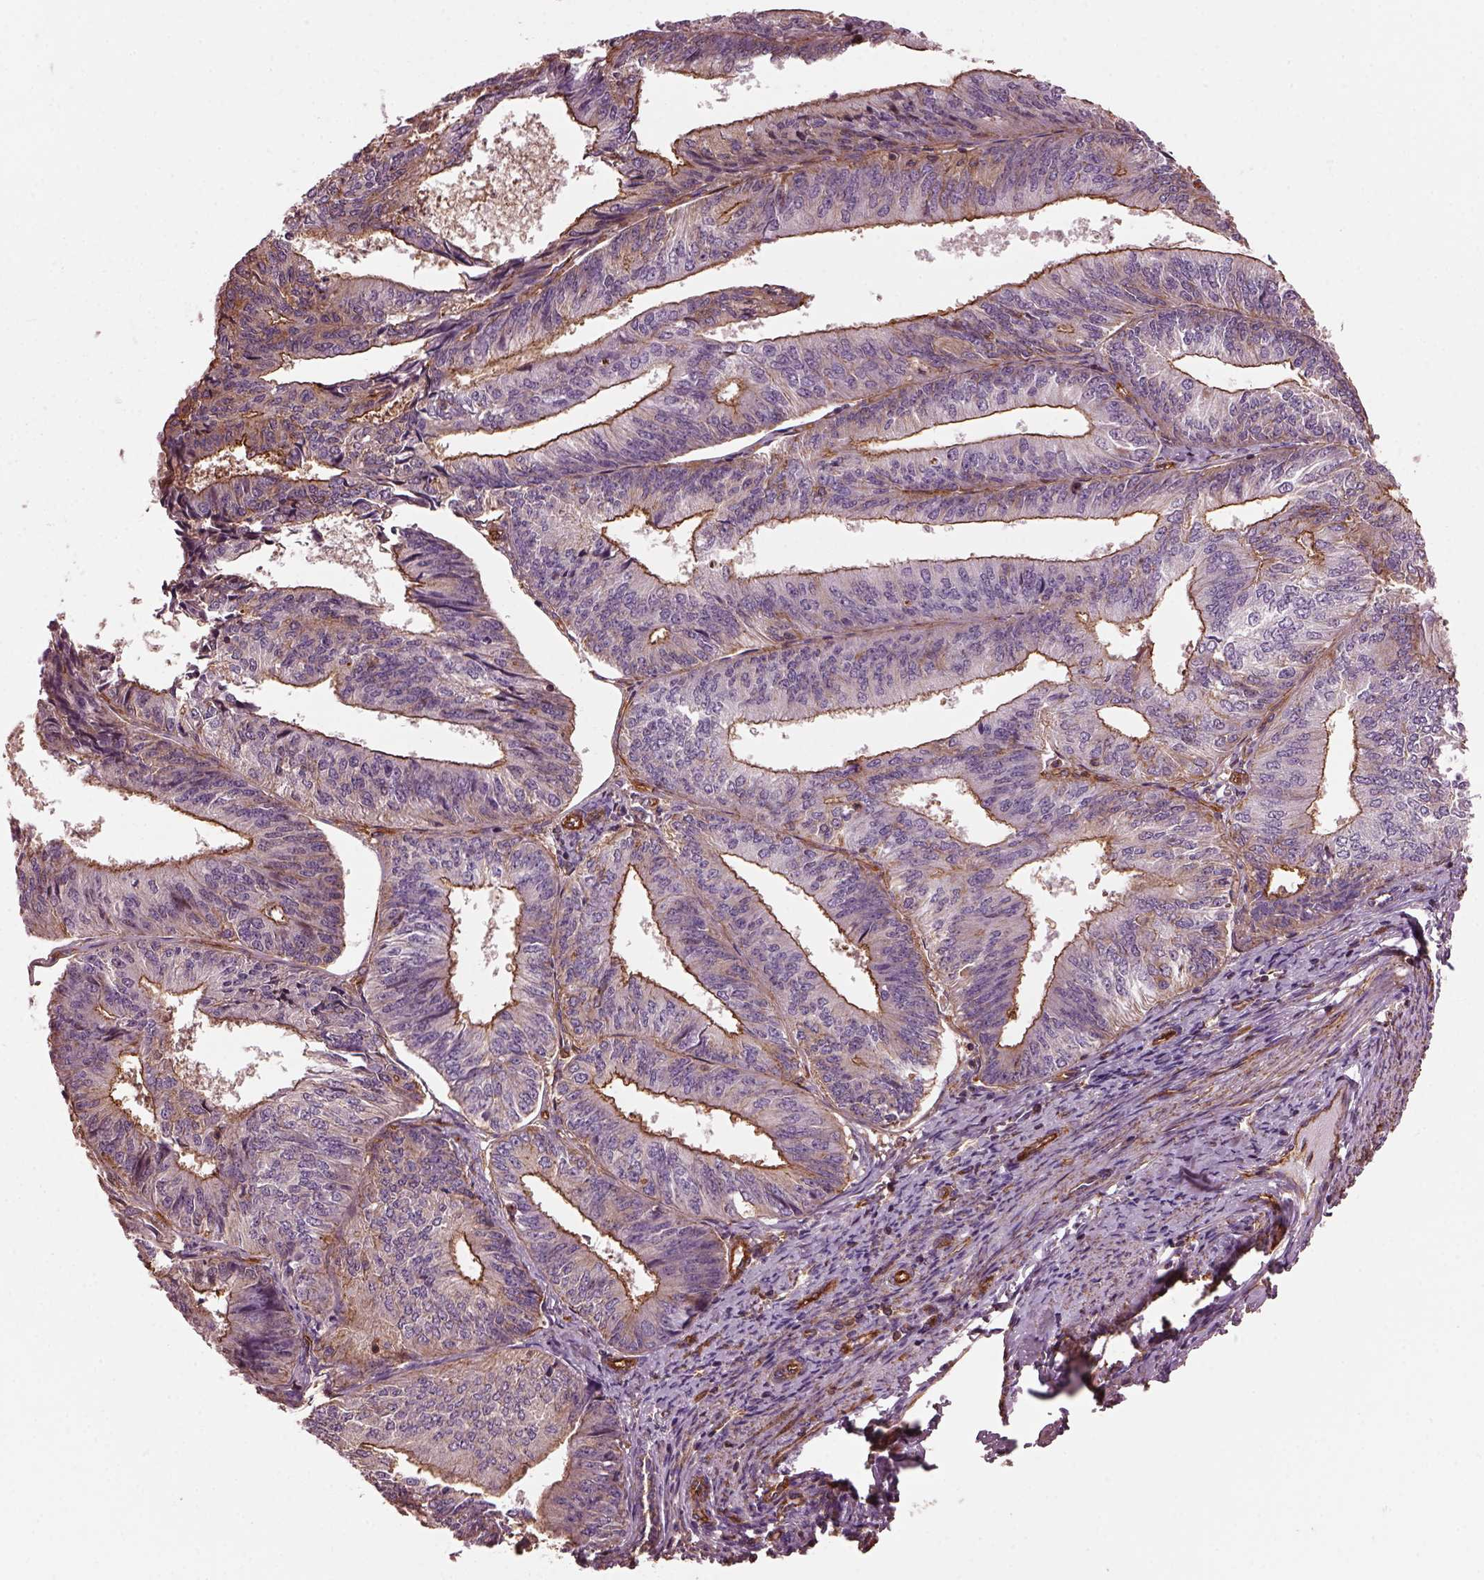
{"staining": {"intensity": "moderate", "quantity": ">75%", "location": "cytoplasmic/membranous"}, "tissue": "endometrial cancer", "cell_type": "Tumor cells", "image_type": "cancer", "snomed": [{"axis": "morphology", "description": "Adenocarcinoma, NOS"}, {"axis": "topography", "description": "Endometrium"}], "caption": "Endometrial adenocarcinoma stained with immunohistochemistry (IHC) exhibits moderate cytoplasmic/membranous expression in about >75% of tumor cells.", "gene": "MYL6", "patient": {"sex": "female", "age": 58}}